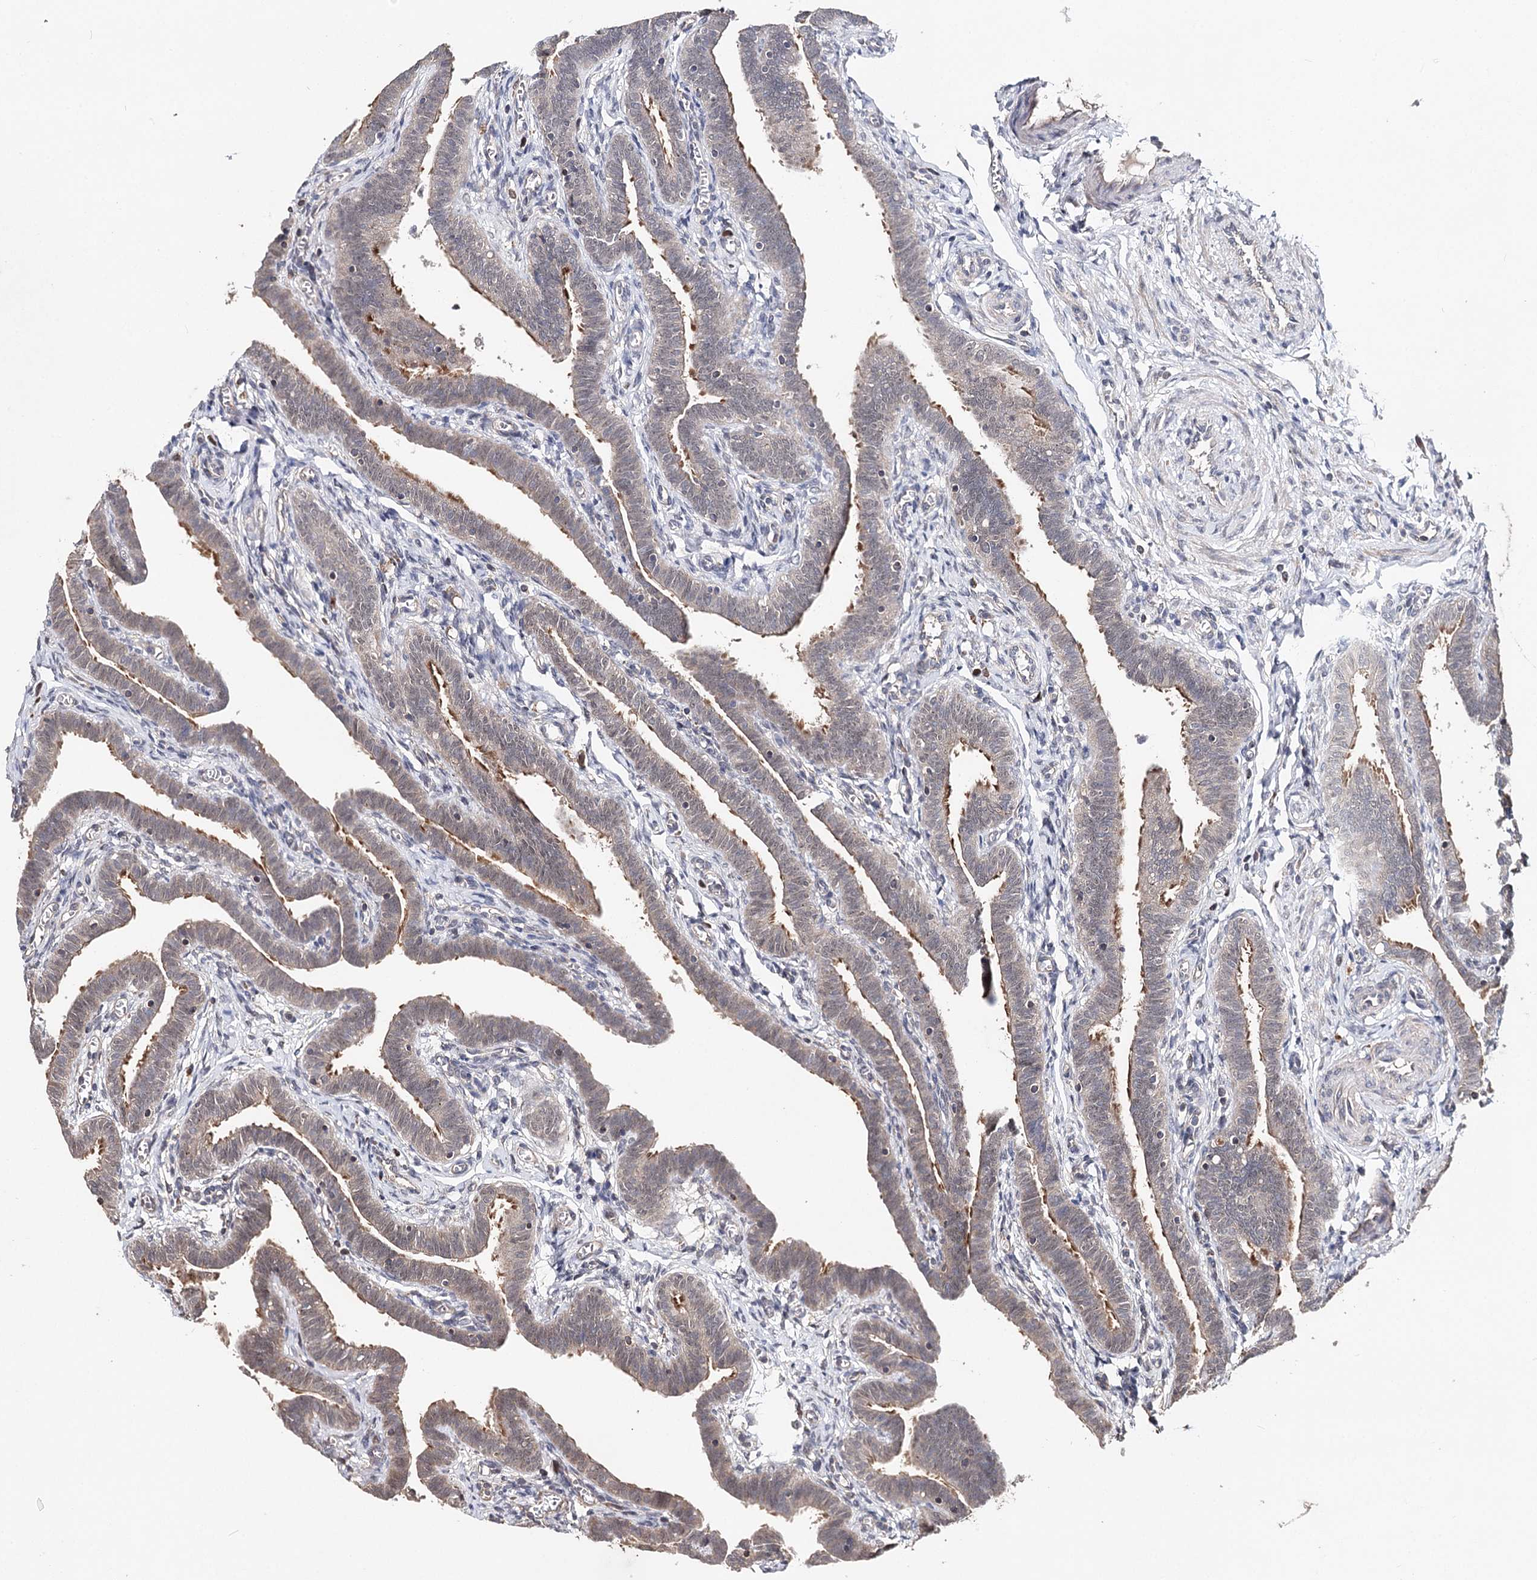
{"staining": {"intensity": "moderate", "quantity": "25%-75%", "location": "cytoplasmic/membranous,nuclear"}, "tissue": "fallopian tube", "cell_type": "Glandular cells", "image_type": "normal", "snomed": [{"axis": "morphology", "description": "Normal tissue, NOS"}, {"axis": "topography", "description": "Fallopian tube"}], "caption": "Benign fallopian tube demonstrates moderate cytoplasmic/membranous,nuclear positivity in about 25%-75% of glandular cells.", "gene": "NOPCHAP1", "patient": {"sex": "female", "age": 36}}